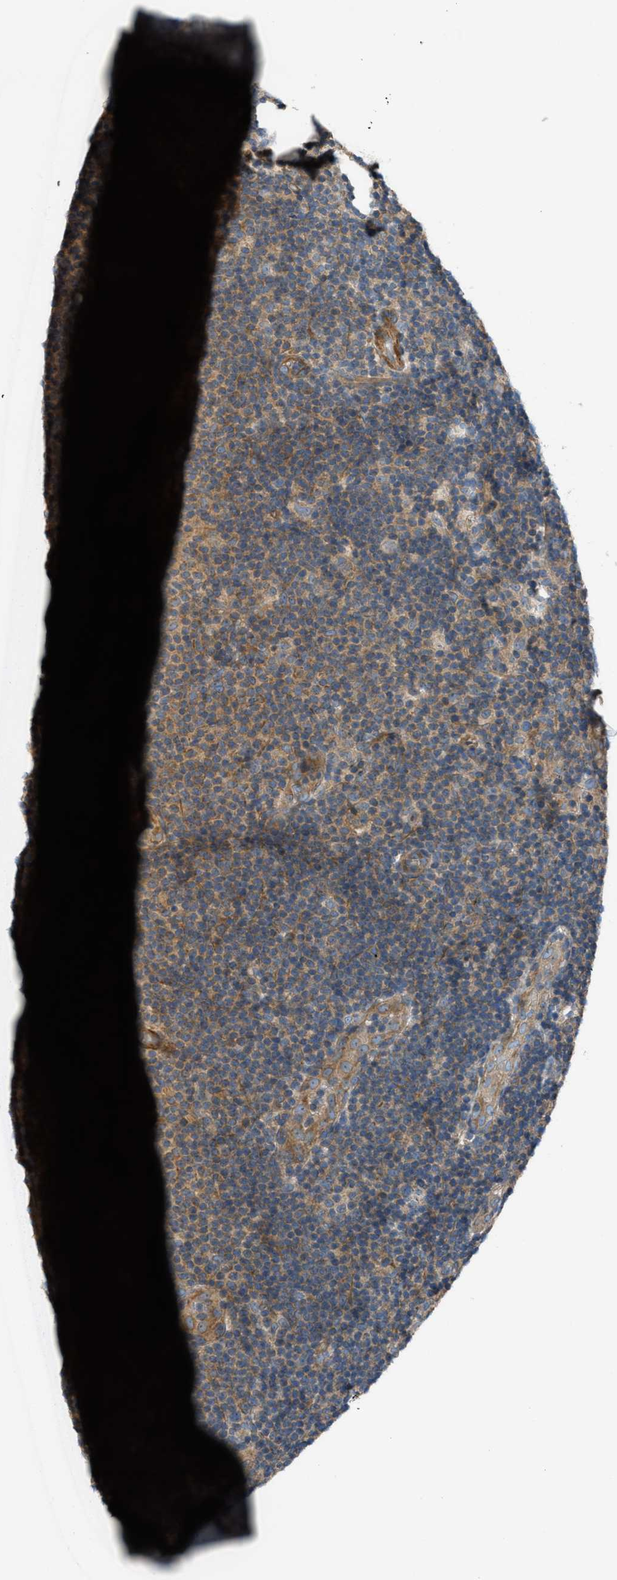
{"staining": {"intensity": "moderate", "quantity": ">75%", "location": "cytoplasmic/membranous"}, "tissue": "lymphoma", "cell_type": "Tumor cells", "image_type": "cancer", "snomed": [{"axis": "morphology", "description": "Malignant lymphoma, non-Hodgkin's type, Low grade"}, {"axis": "topography", "description": "Lymph node"}], "caption": "This image reveals IHC staining of human low-grade malignant lymphoma, non-Hodgkin's type, with medium moderate cytoplasmic/membranous positivity in about >75% of tumor cells.", "gene": "VEZT", "patient": {"sex": "male", "age": 83}}